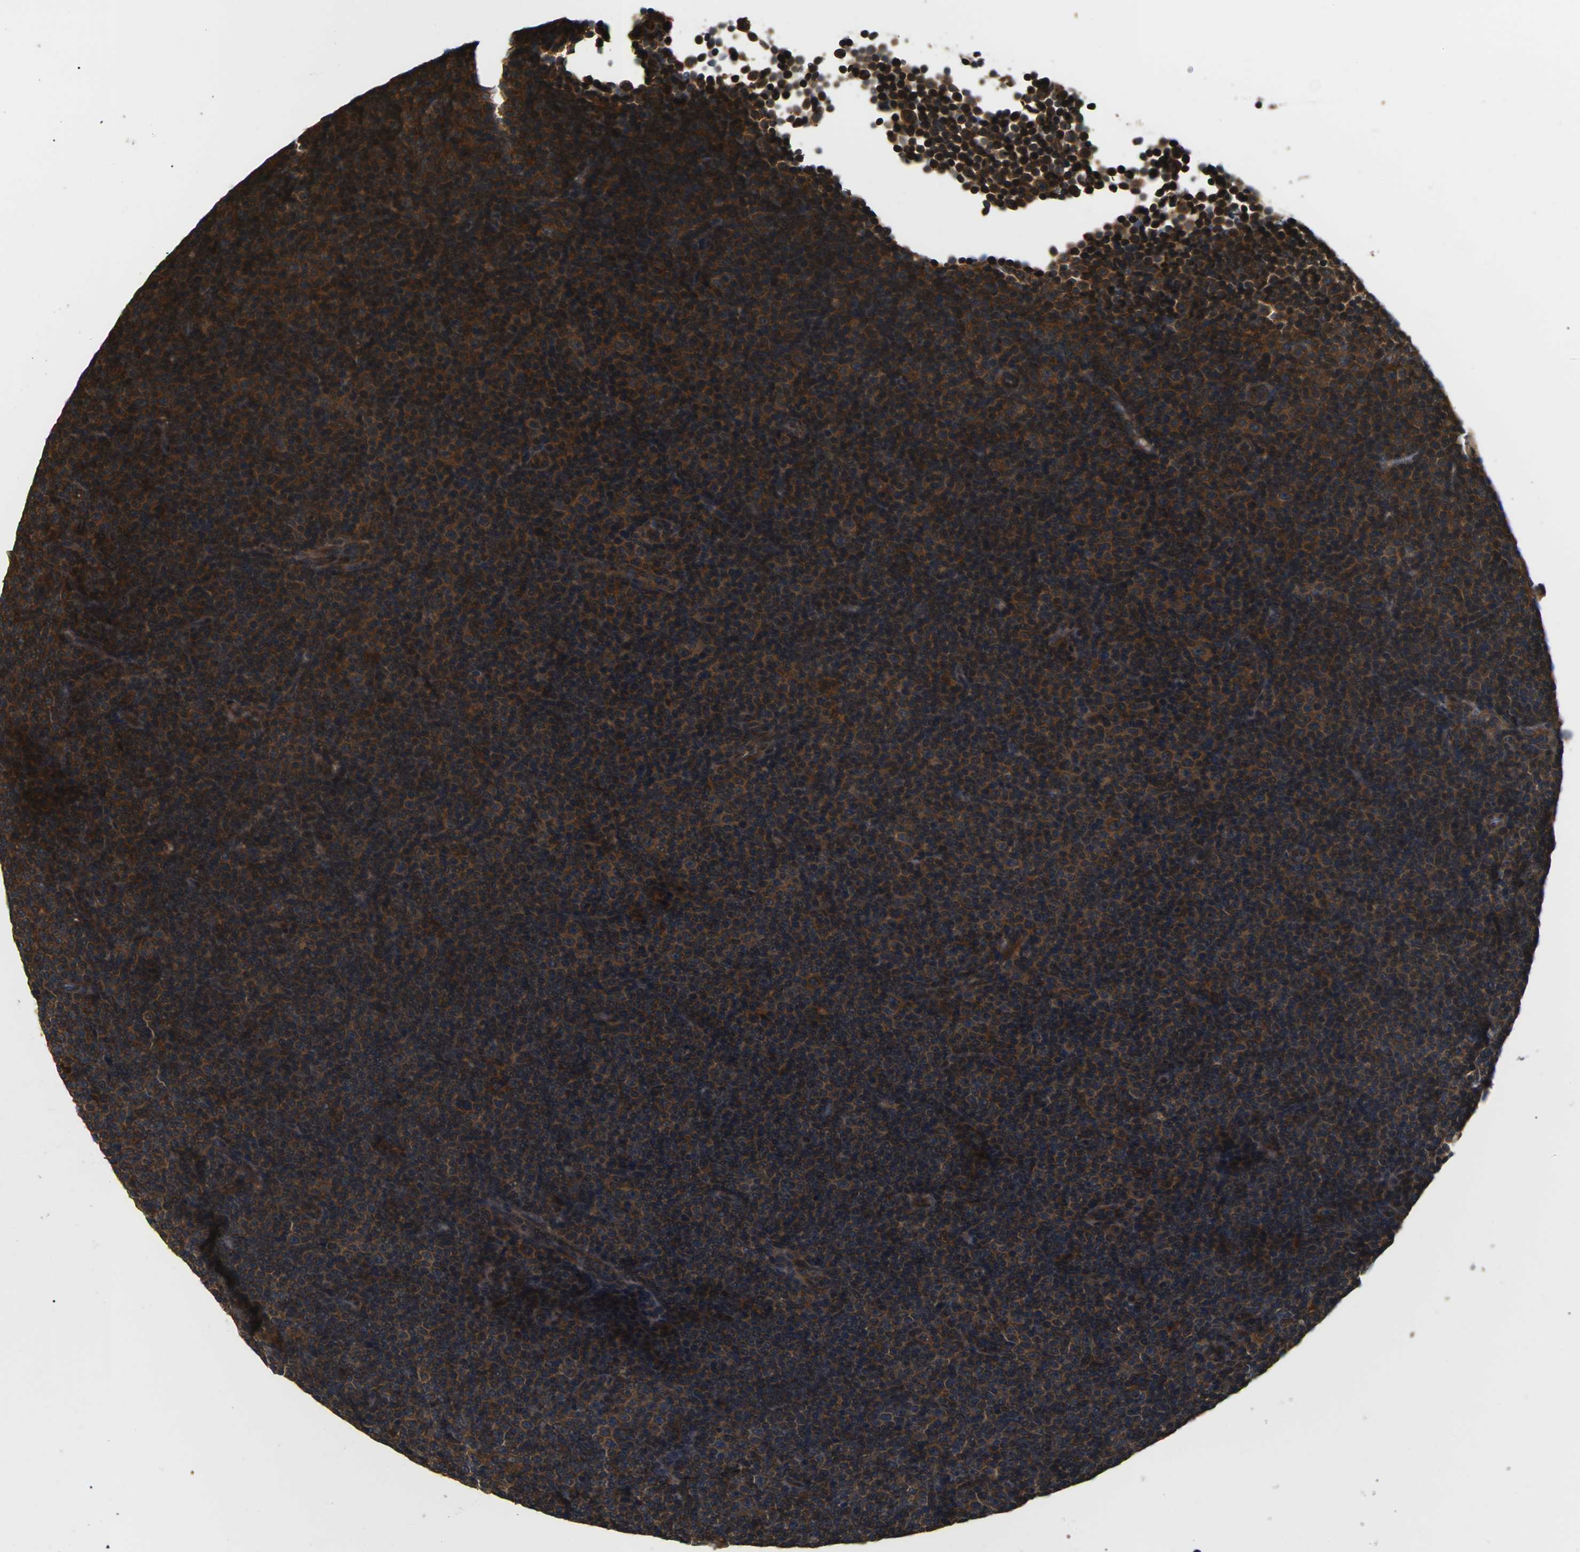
{"staining": {"intensity": "strong", "quantity": ">75%", "location": "cytoplasmic/membranous"}, "tissue": "lymphoma", "cell_type": "Tumor cells", "image_type": "cancer", "snomed": [{"axis": "morphology", "description": "Malignant lymphoma, non-Hodgkin's type, Low grade"}, {"axis": "topography", "description": "Lymph node"}], "caption": "Protein expression analysis of low-grade malignant lymphoma, non-Hodgkin's type shows strong cytoplasmic/membranous staining in approximately >75% of tumor cells.", "gene": "NRAS", "patient": {"sex": "female", "age": 67}}